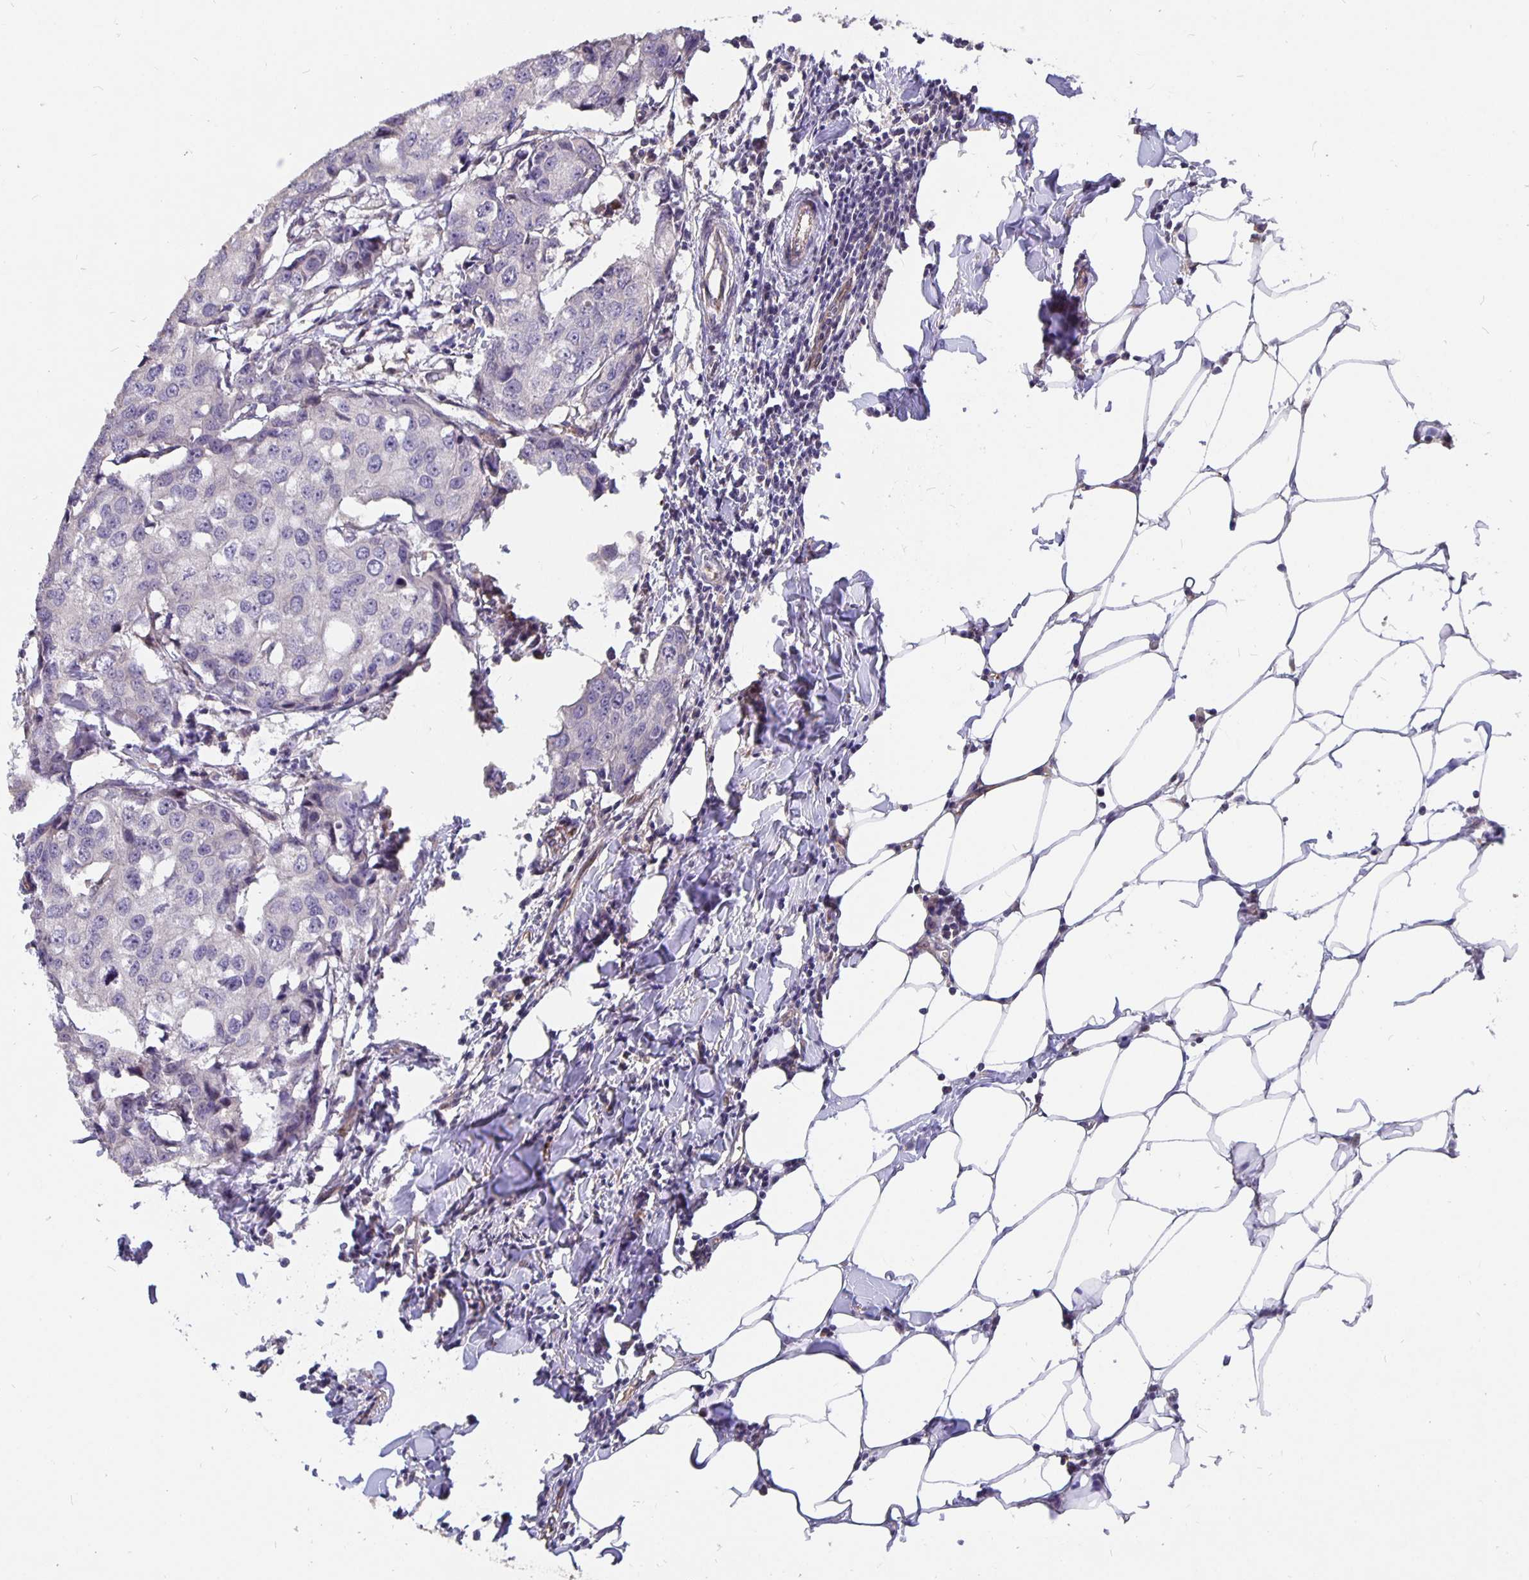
{"staining": {"intensity": "negative", "quantity": "none", "location": "none"}, "tissue": "breast cancer", "cell_type": "Tumor cells", "image_type": "cancer", "snomed": [{"axis": "morphology", "description": "Duct carcinoma"}, {"axis": "topography", "description": "Breast"}], "caption": "Tumor cells are negative for protein expression in human intraductal carcinoma (breast).", "gene": "NOG", "patient": {"sex": "female", "age": 27}}